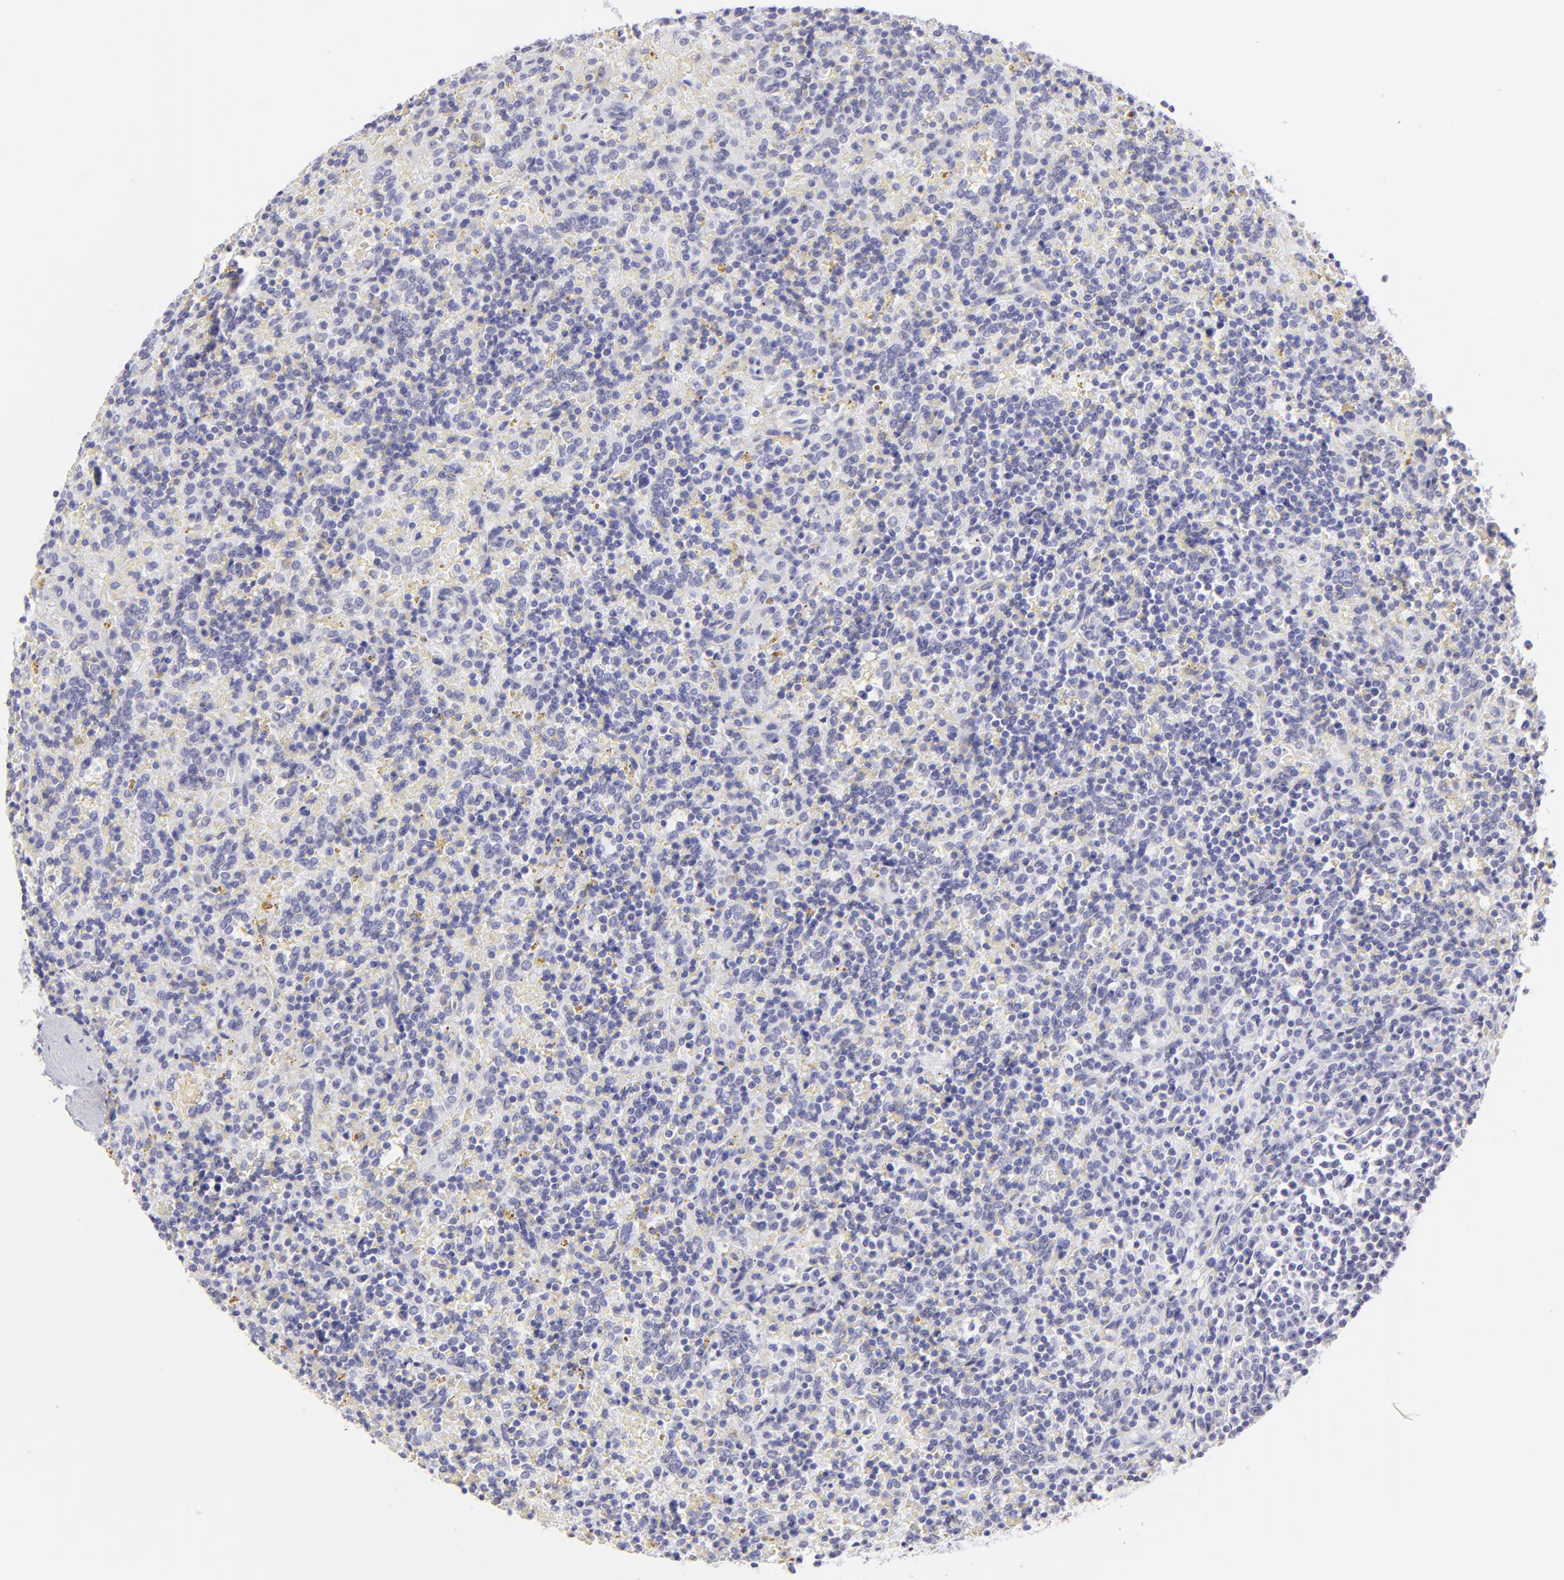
{"staining": {"intensity": "negative", "quantity": "none", "location": "none"}, "tissue": "lymphoma", "cell_type": "Tumor cells", "image_type": "cancer", "snomed": [{"axis": "morphology", "description": "Malignant lymphoma, non-Hodgkin's type, Low grade"}, {"axis": "topography", "description": "Spleen"}], "caption": "IHC micrograph of neoplastic tissue: human lymphoma stained with DAB exhibits no significant protein positivity in tumor cells.", "gene": "CLDN4", "patient": {"sex": "male", "age": 67}}